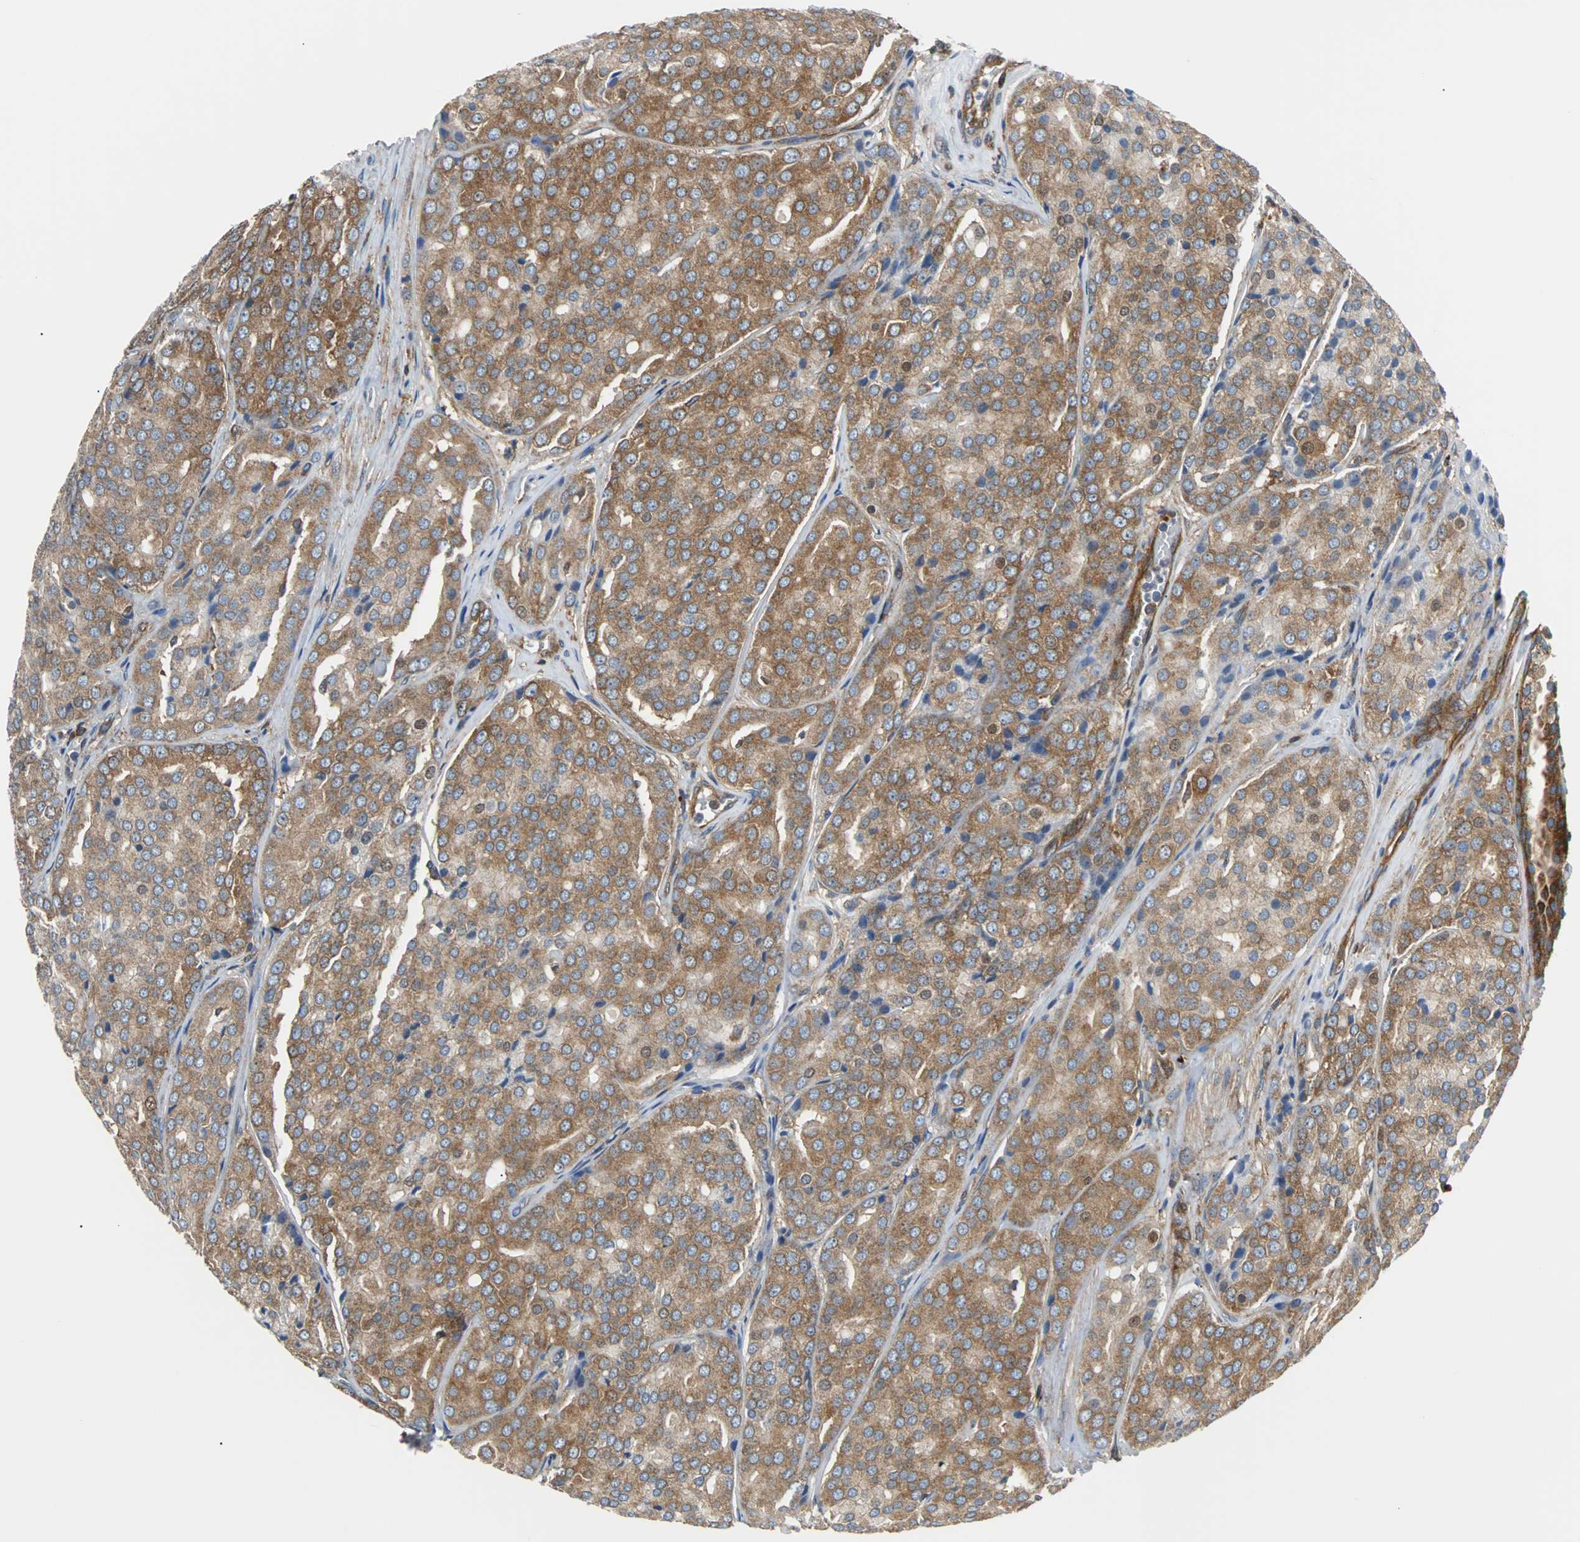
{"staining": {"intensity": "moderate", "quantity": ">75%", "location": "cytoplasmic/membranous"}, "tissue": "prostate cancer", "cell_type": "Tumor cells", "image_type": "cancer", "snomed": [{"axis": "morphology", "description": "Adenocarcinoma, High grade"}, {"axis": "topography", "description": "Prostate"}], "caption": "Prostate high-grade adenocarcinoma stained for a protein (brown) reveals moderate cytoplasmic/membranous positive positivity in about >75% of tumor cells.", "gene": "RELA", "patient": {"sex": "male", "age": 64}}